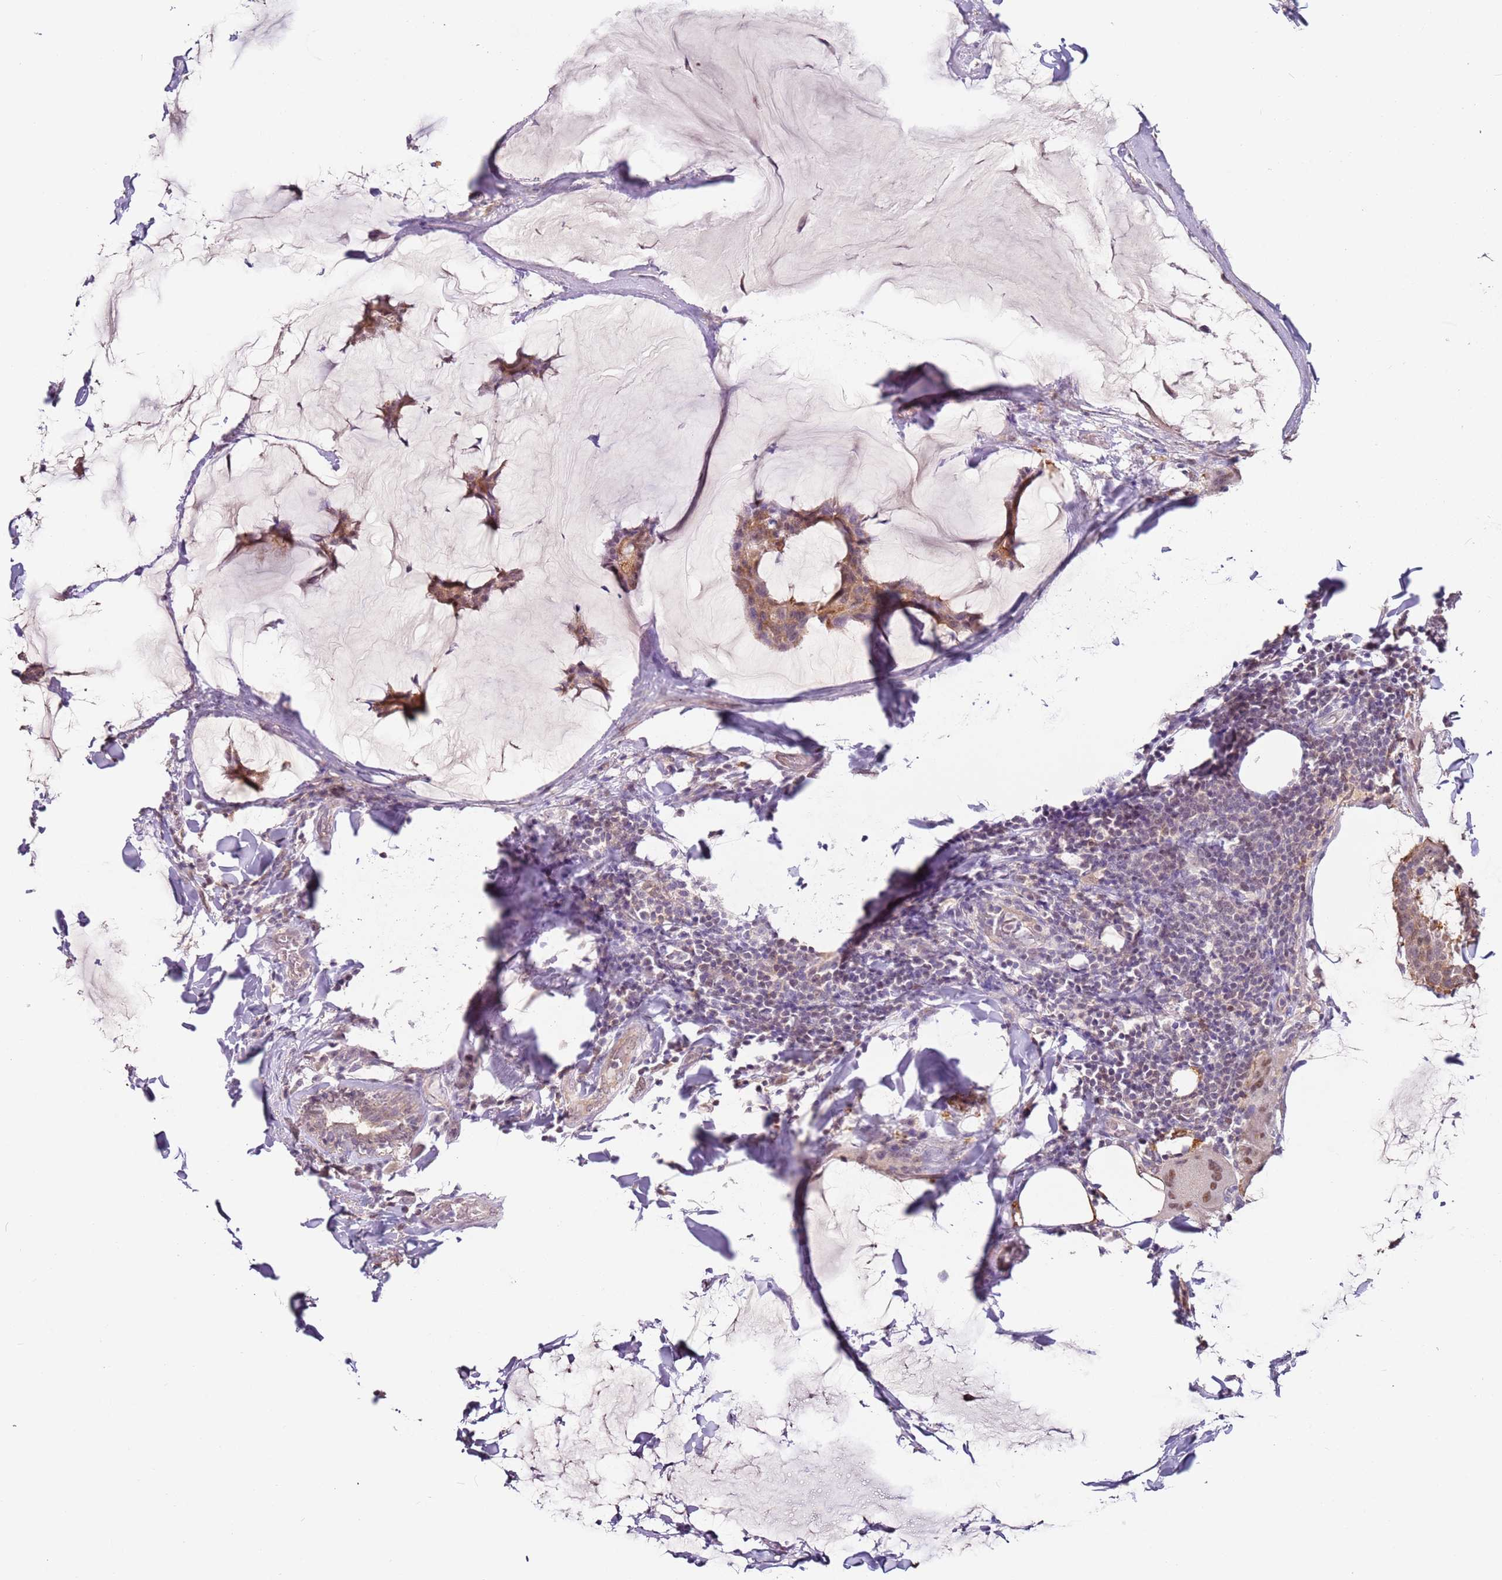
{"staining": {"intensity": "moderate", "quantity": ">75%", "location": "cytoplasmic/membranous"}, "tissue": "breast cancer", "cell_type": "Tumor cells", "image_type": "cancer", "snomed": [{"axis": "morphology", "description": "Duct carcinoma"}, {"axis": "topography", "description": "Breast"}], "caption": "A brown stain shows moderate cytoplasmic/membranous positivity of a protein in human breast cancer (invasive ductal carcinoma) tumor cells.", "gene": "MDH1", "patient": {"sex": "female", "age": 93}}